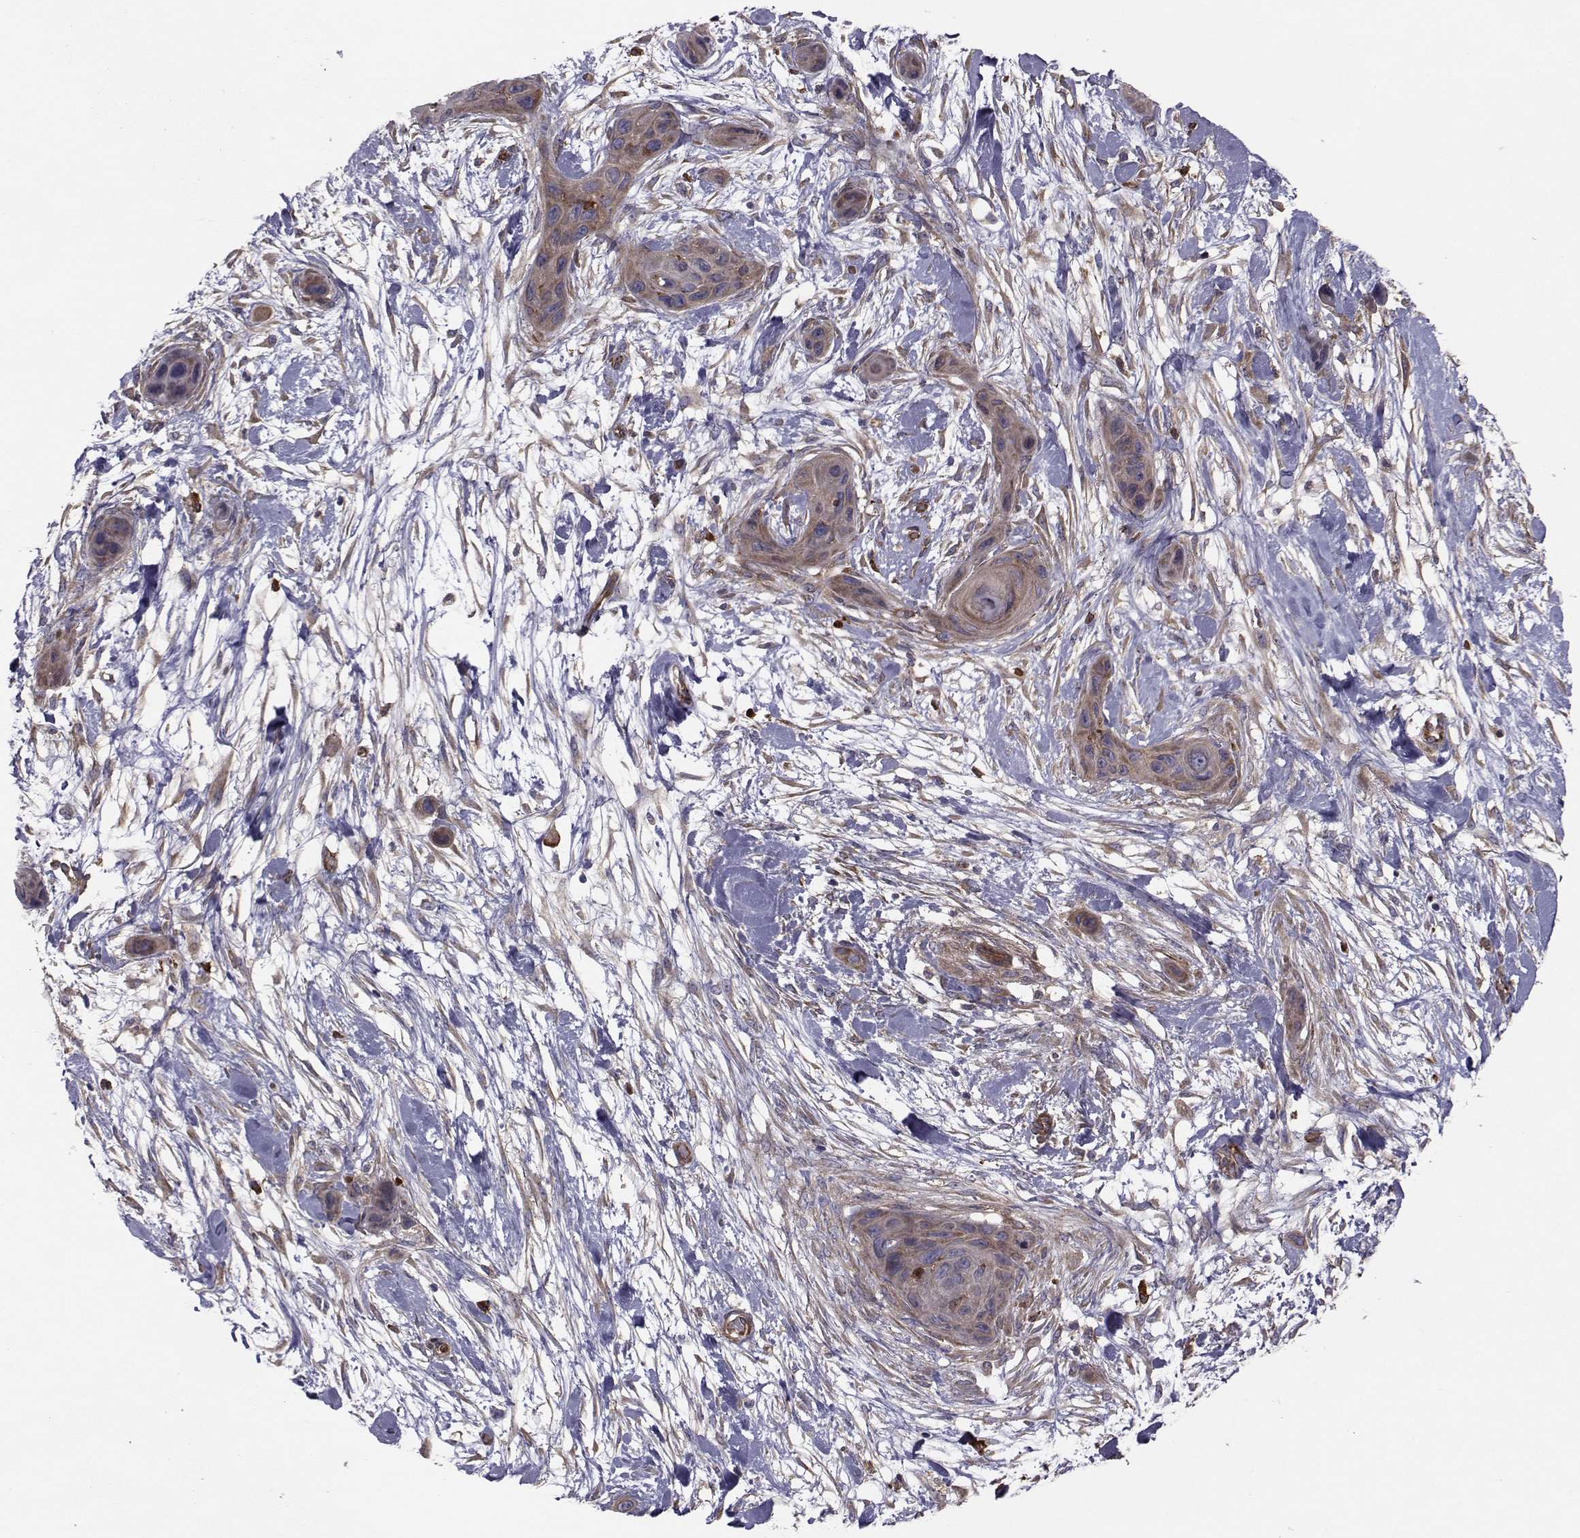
{"staining": {"intensity": "moderate", "quantity": "25%-75%", "location": "cytoplasmic/membranous"}, "tissue": "skin cancer", "cell_type": "Tumor cells", "image_type": "cancer", "snomed": [{"axis": "morphology", "description": "Squamous cell carcinoma, NOS"}, {"axis": "topography", "description": "Skin"}], "caption": "Immunohistochemical staining of squamous cell carcinoma (skin) shows moderate cytoplasmic/membranous protein staining in about 25%-75% of tumor cells. The staining is performed using DAB brown chromogen to label protein expression. The nuclei are counter-stained blue using hematoxylin.", "gene": "TRIP10", "patient": {"sex": "male", "age": 79}}